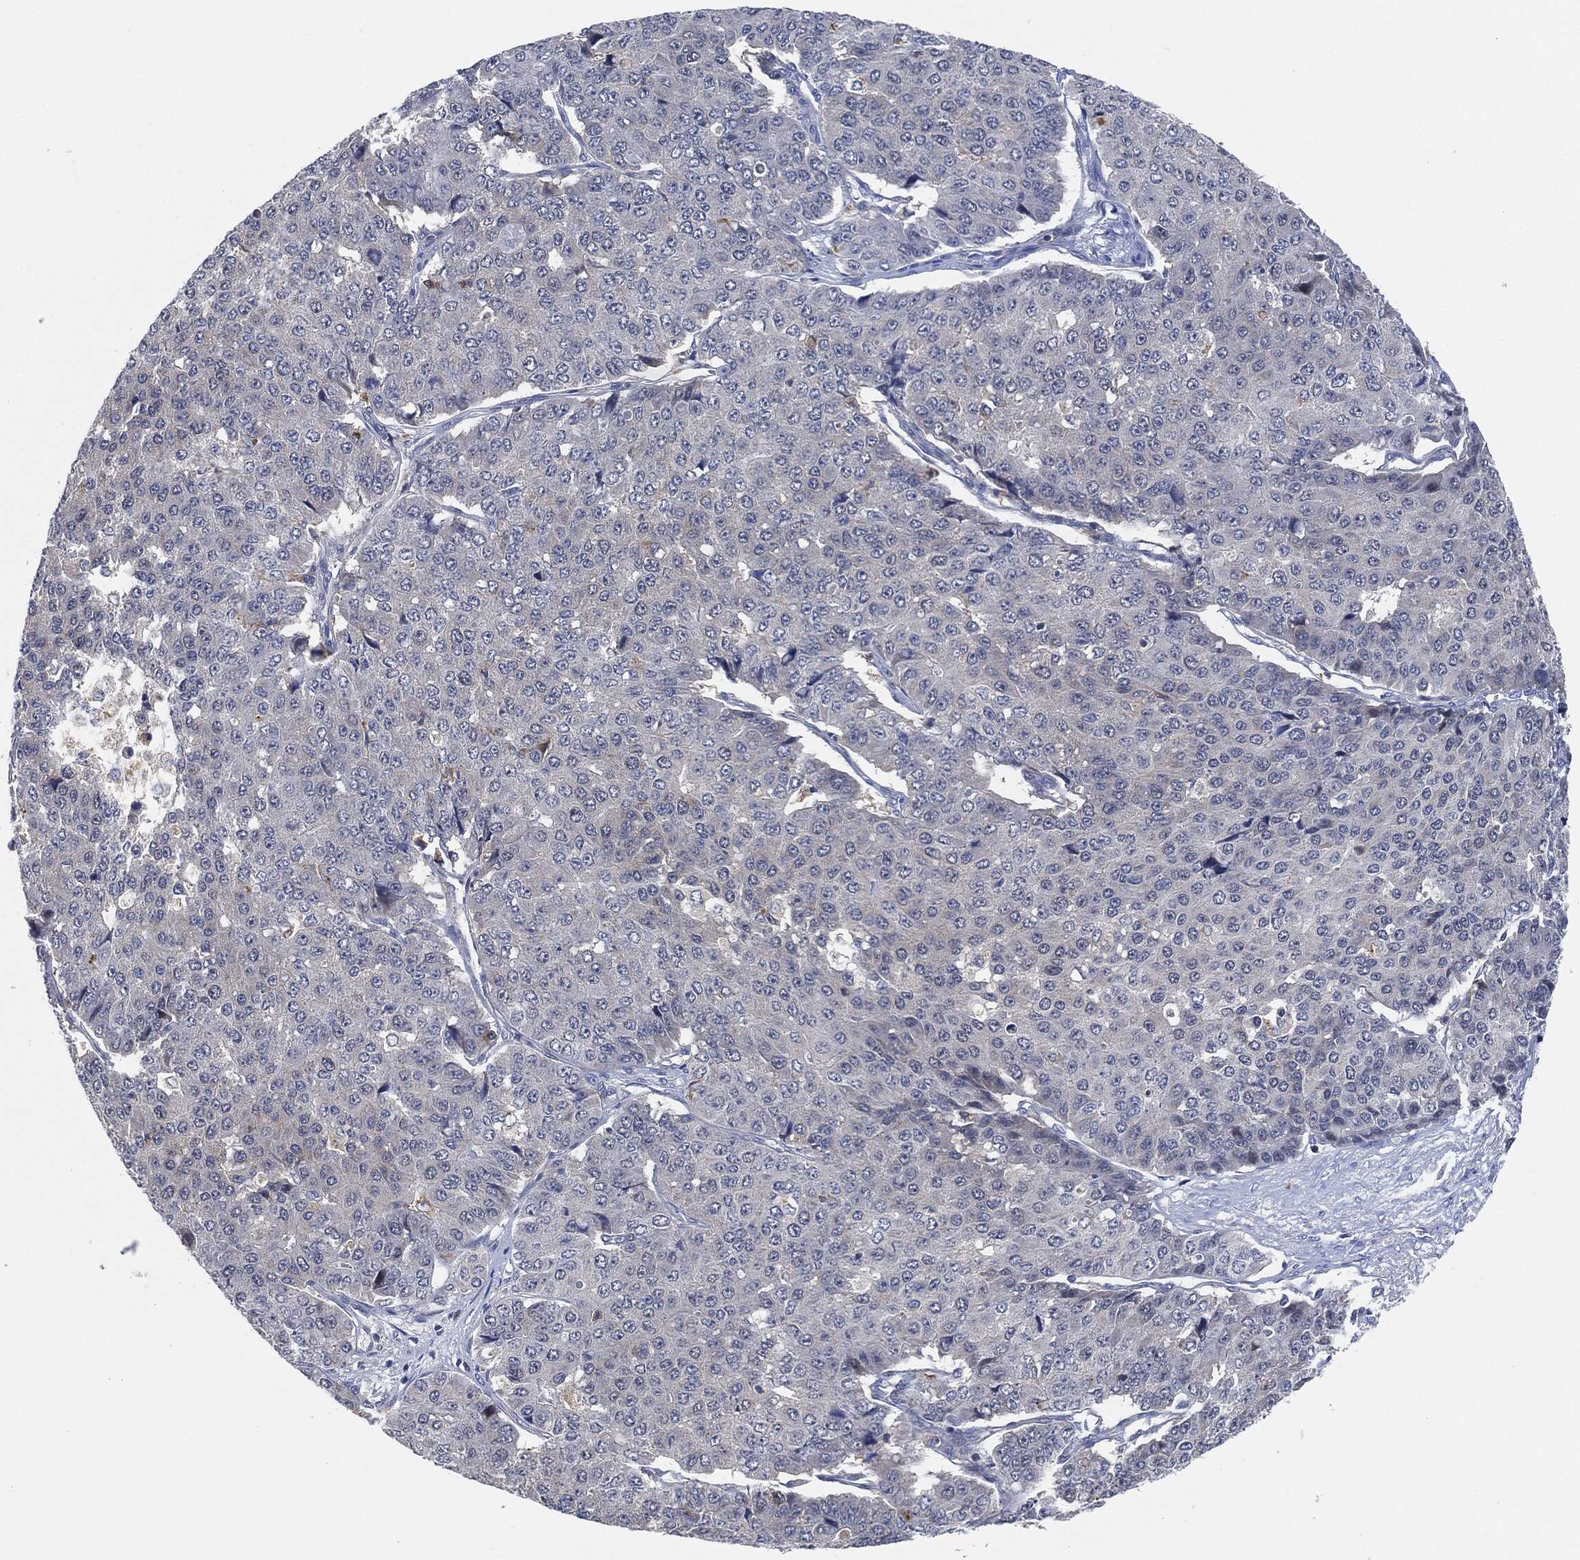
{"staining": {"intensity": "negative", "quantity": "none", "location": "none"}, "tissue": "pancreatic cancer", "cell_type": "Tumor cells", "image_type": "cancer", "snomed": [{"axis": "morphology", "description": "Normal tissue, NOS"}, {"axis": "morphology", "description": "Adenocarcinoma, NOS"}, {"axis": "topography", "description": "Pancreas"}, {"axis": "topography", "description": "Duodenum"}], "caption": "This is an IHC micrograph of pancreatic cancer. There is no positivity in tumor cells.", "gene": "VSIG4", "patient": {"sex": "male", "age": 50}}